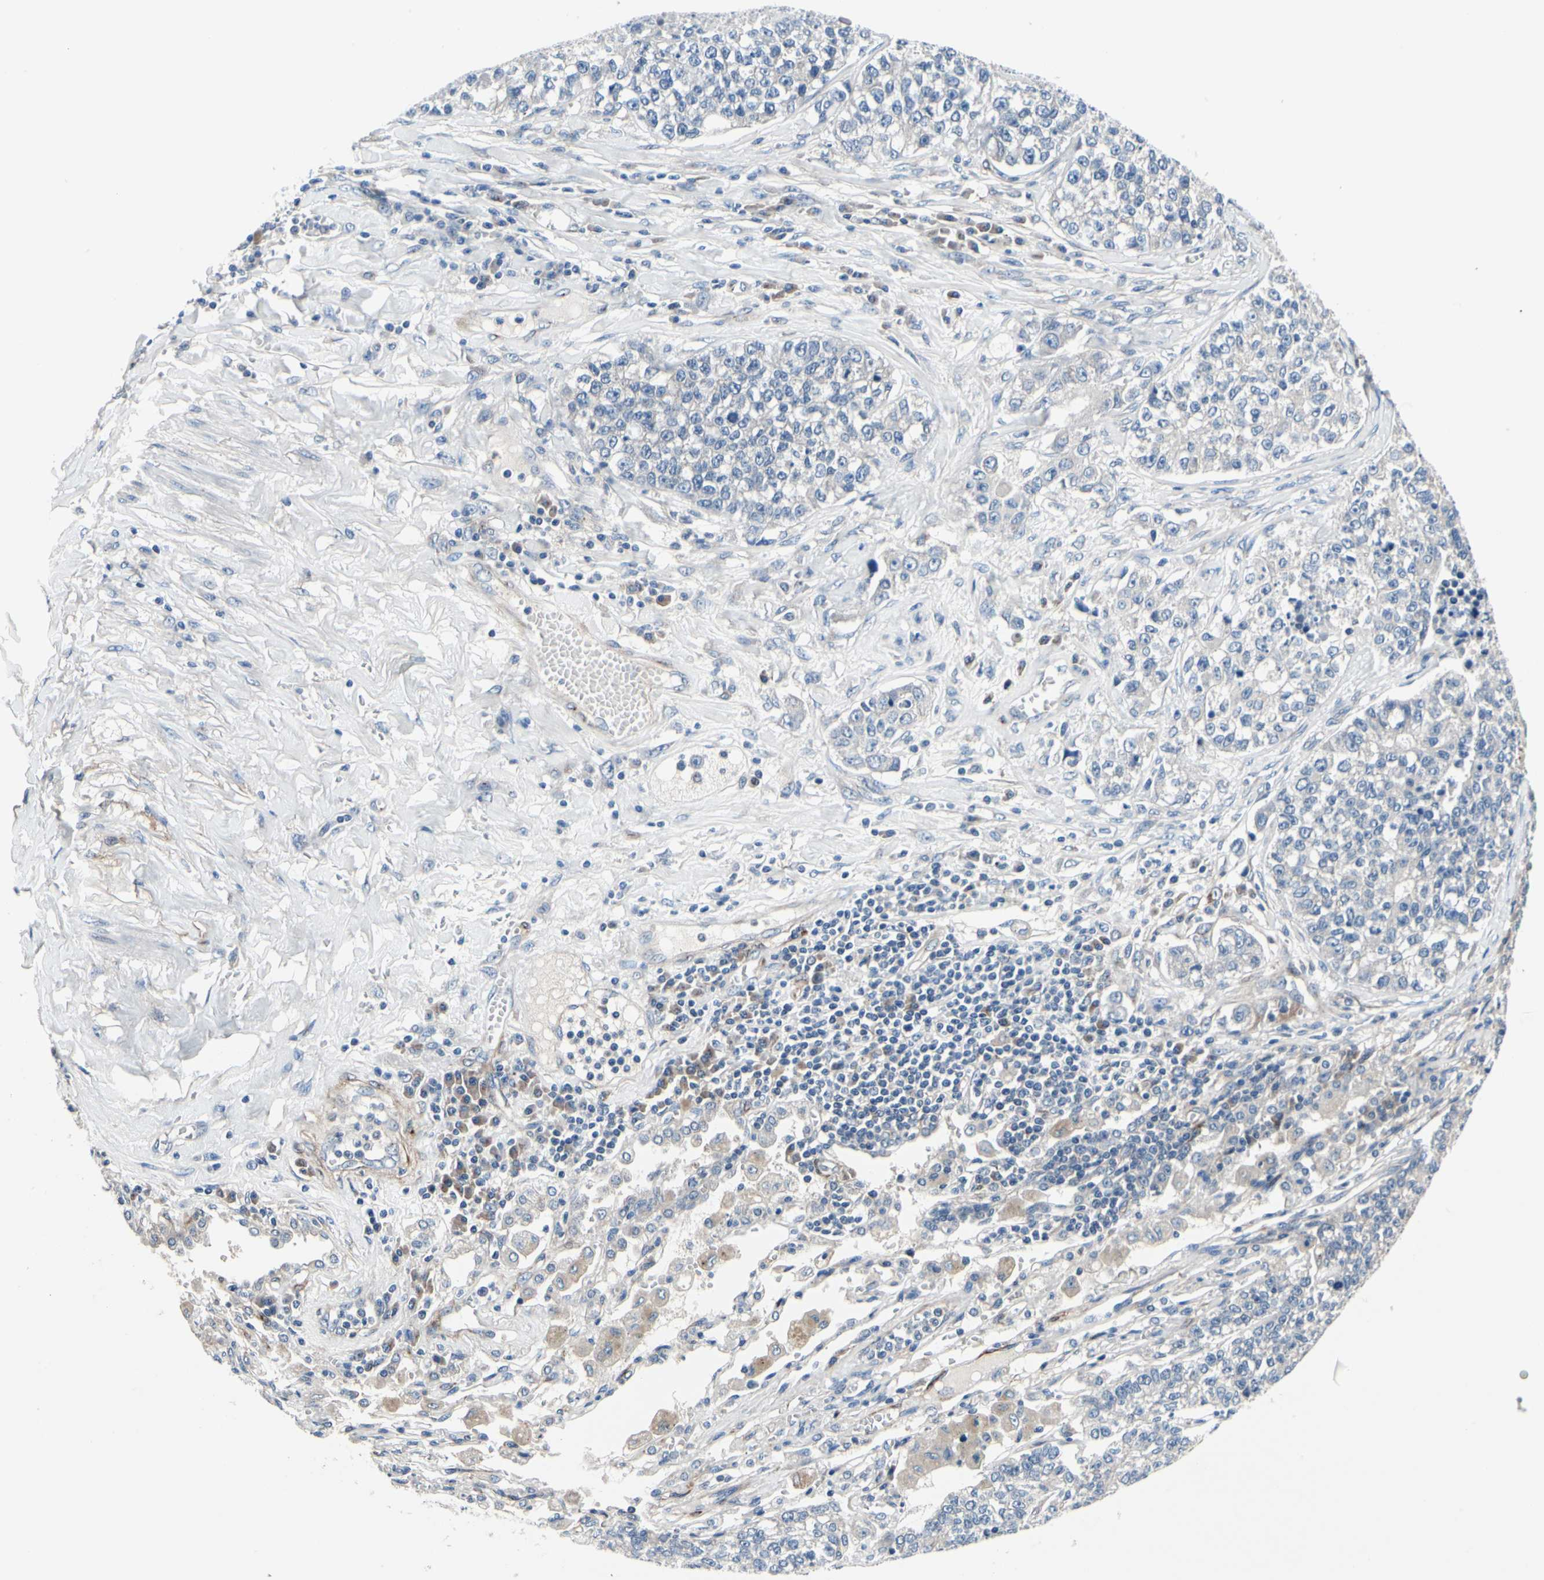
{"staining": {"intensity": "negative", "quantity": "none", "location": "none"}, "tissue": "lung cancer", "cell_type": "Tumor cells", "image_type": "cancer", "snomed": [{"axis": "morphology", "description": "Adenocarcinoma, NOS"}, {"axis": "topography", "description": "Lung"}], "caption": "This histopathology image is of adenocarcinoma (lung) stained with immunohistochemistry (IHC) to label a protein in brown with the nuclei are counter-stained blue. There is no positivity in tumor cells. (Stains: DAB (3,3'-diaminobenzidine) IHC with hematoxylin counter stain, Microscopy: brightfield microscopy at high magnification).", "gene": "PRKAR2B", "patient": {"sex": "male", "age": 49}}